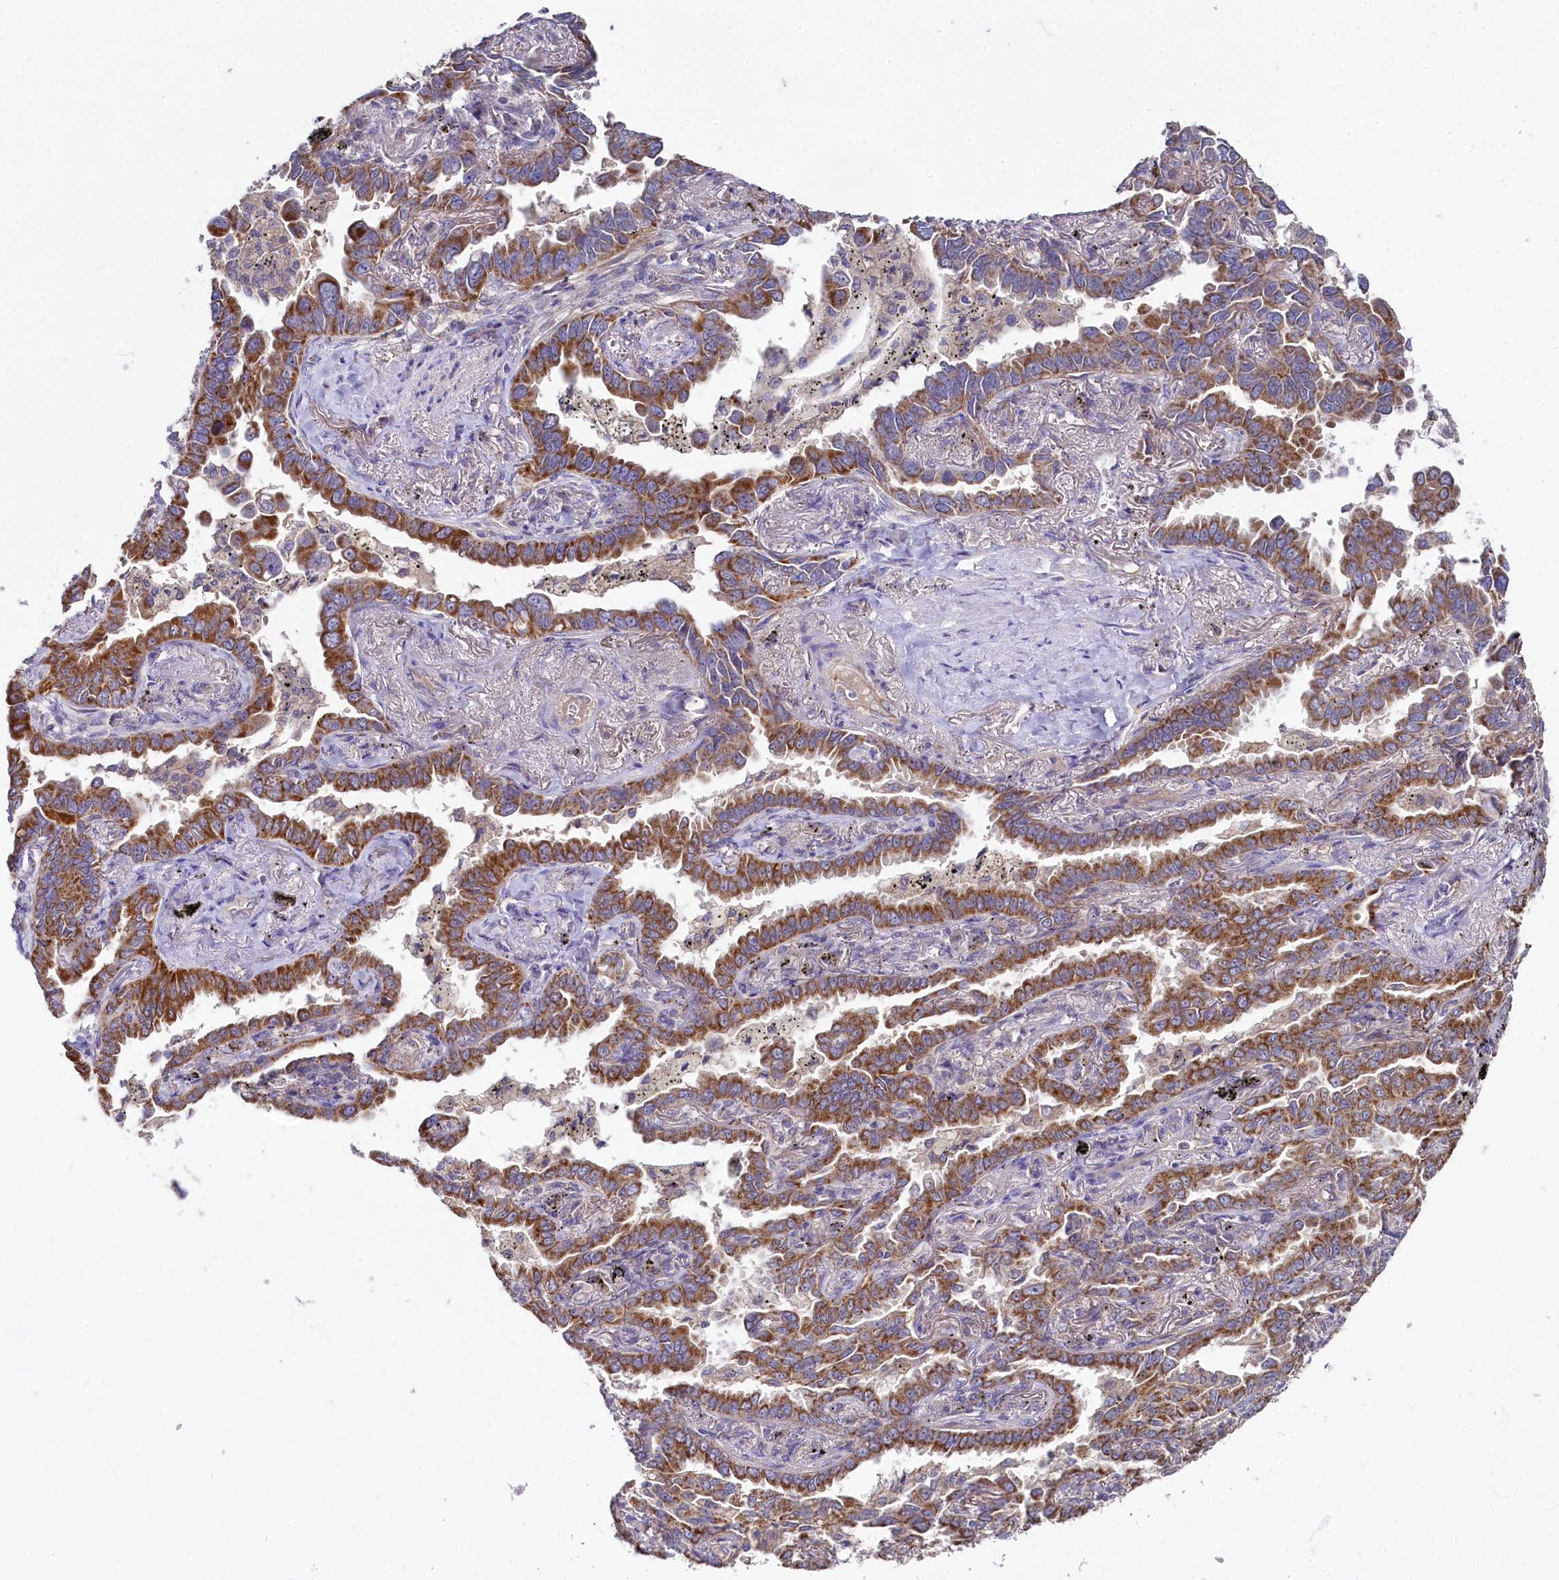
{"staining": {"intensity": "moderate", "quantity": ">75%", "location": "cytoplasmic/membranous"}, "tissue": "lung cancer", "cell_type": "Tumor cells", "image_type": "cancer", "snomed": [{"axis": "morphology", "description": "Adenocarcinoma, NOS"}, {"axis": "topography", "description": "Lung"}], "caption": "Lung adenocarcinoma stained with a protein marker demonstrates moderate staining in tumor cells.", "gene": "MRPL57", "patient": {"sex": "male", "age": 67}}